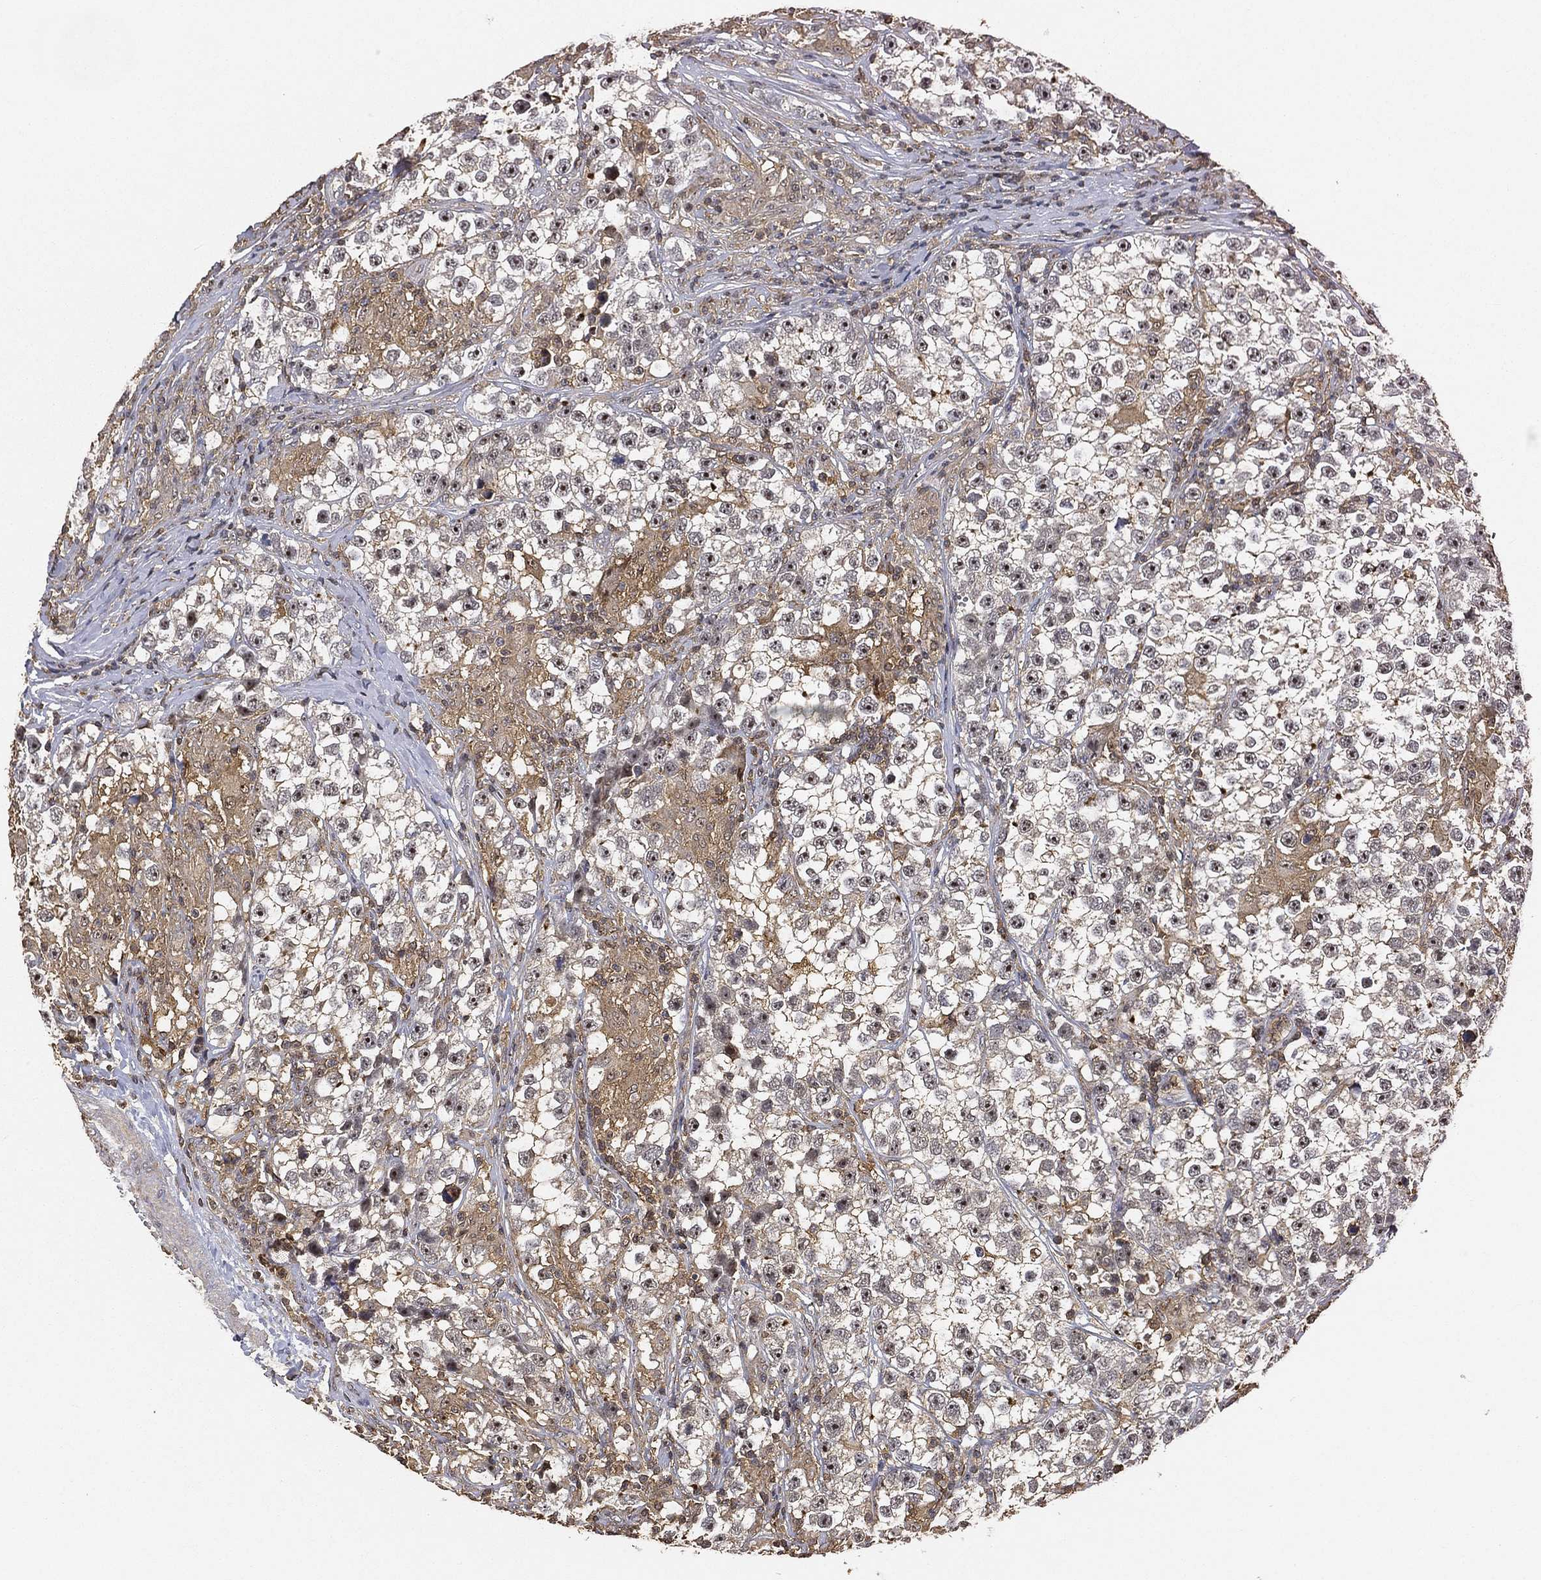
{"staining": {"intensity": "moderate", "quantity": "<25%", "location": "nuclear"}, "tissue": "testis cancer", "cell_type": "Tumor cells", "image_type": "cancer", "snomed": [{"axis": "morphology", "description": "Seminoma, NOS"}, {"axis": "topography", "description": "Testis"}], "caption": "The photomicrograph exhibits a brown stain indicating the presence of a protein in the nuclear of tumor cells in testis cancer.", "gene": "CRYL1", "patient": {"sex": "male", "age": 46}}